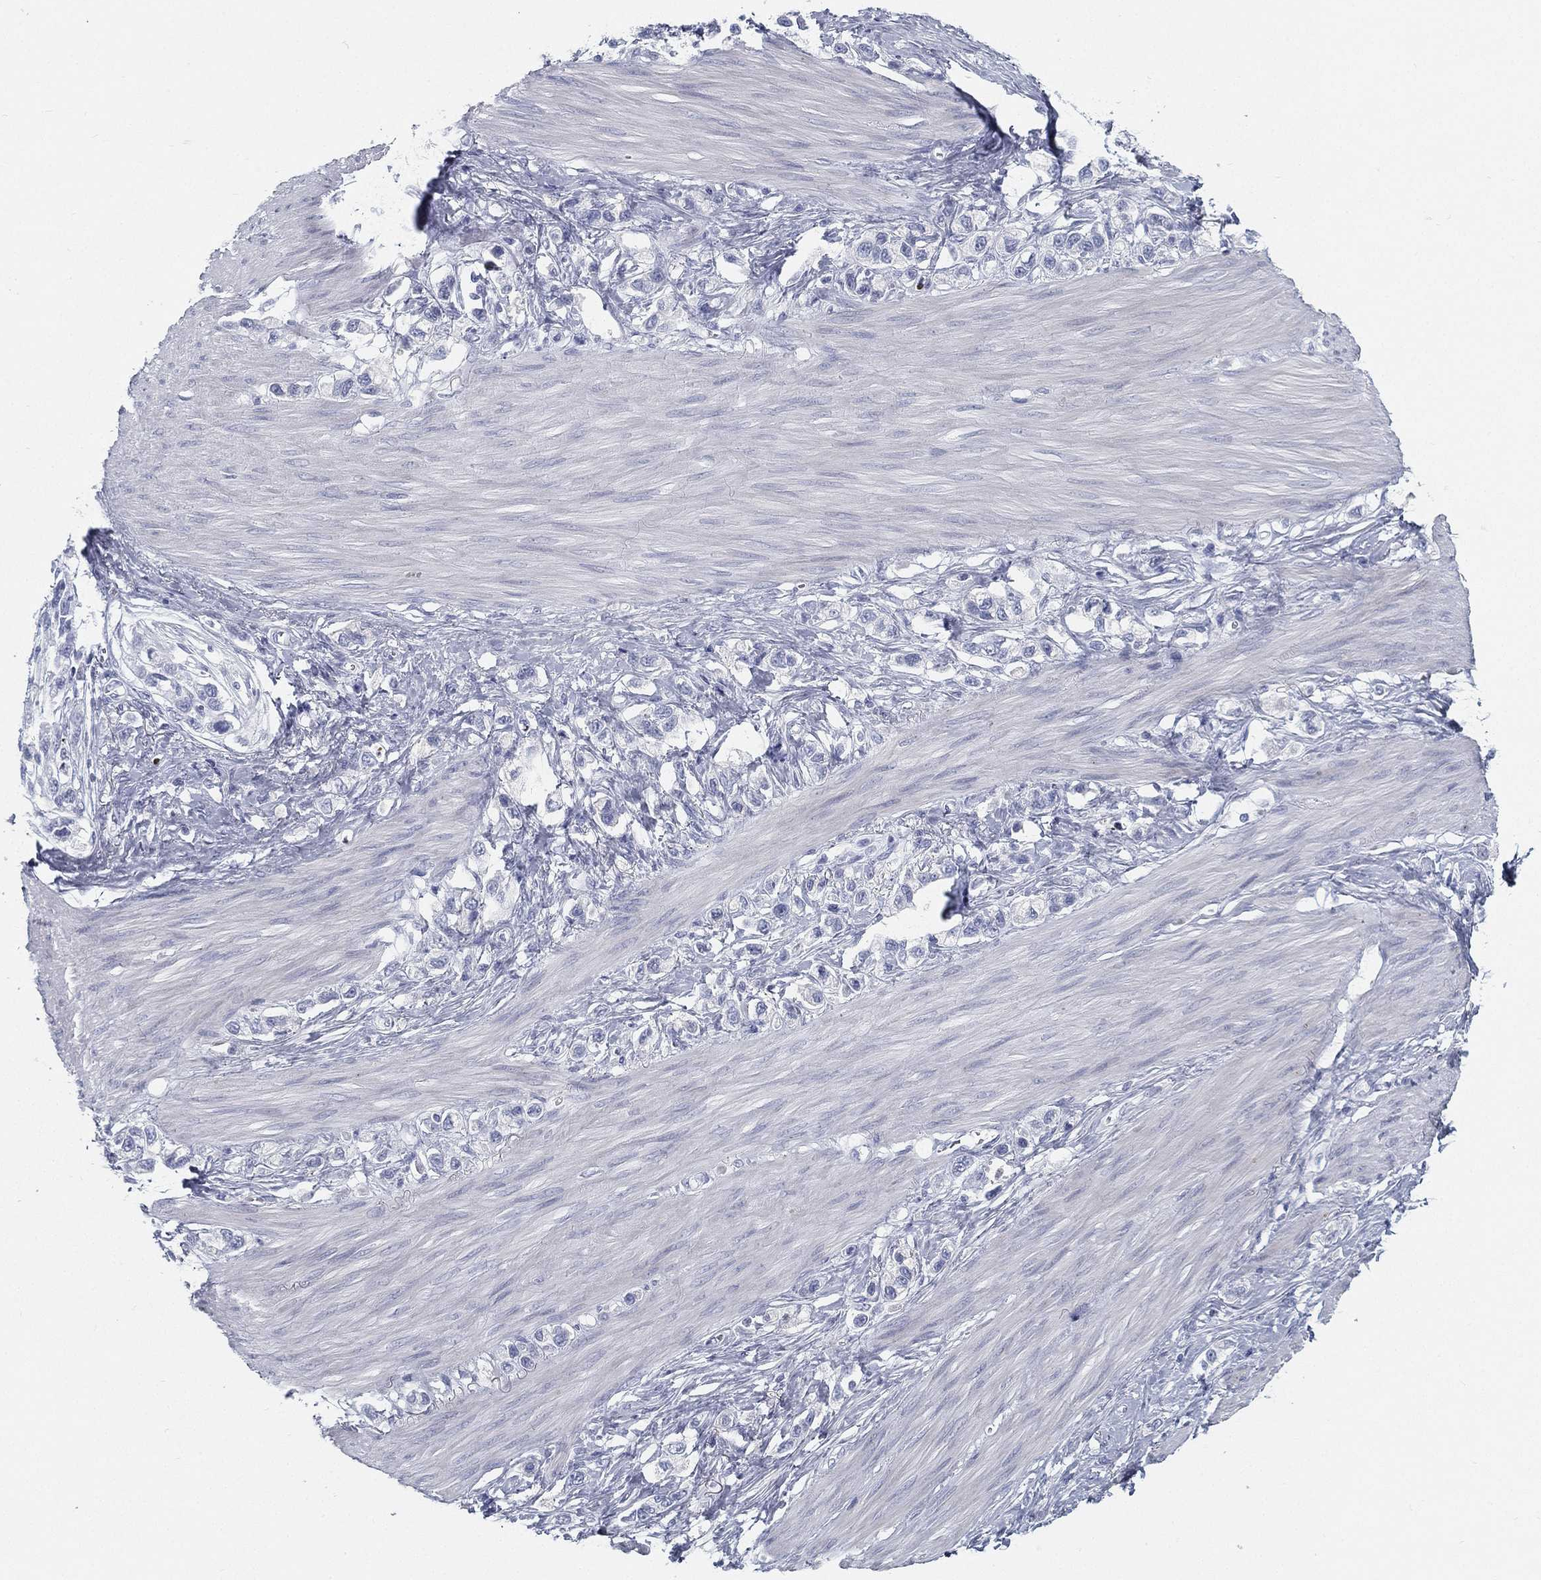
{"staining": {"intensity": "negative", "quantity": "none", "location": "none"}, "tissue": "stomach cancer", "cell_type": "Tumor cells", "image_type": "cancer", "snomed": [{"axis": "morphology", "description": "Normal tissue, NOS"}, {"axis": "morphology", "description": "Adenocarcinoma, NOS"}, {"axis": "morphology", "description": "Adenocarcinoma, High grade"}, {"axis": "topography", "description": "Stomach, upper"}, {"axis": "topography", "description": "Stomach"}], "caption": "IHC of stomach cancer displays no expression in tumor cells.", "gene": "SPPL2C", "patient": {"sex": "female", "age": 65}}